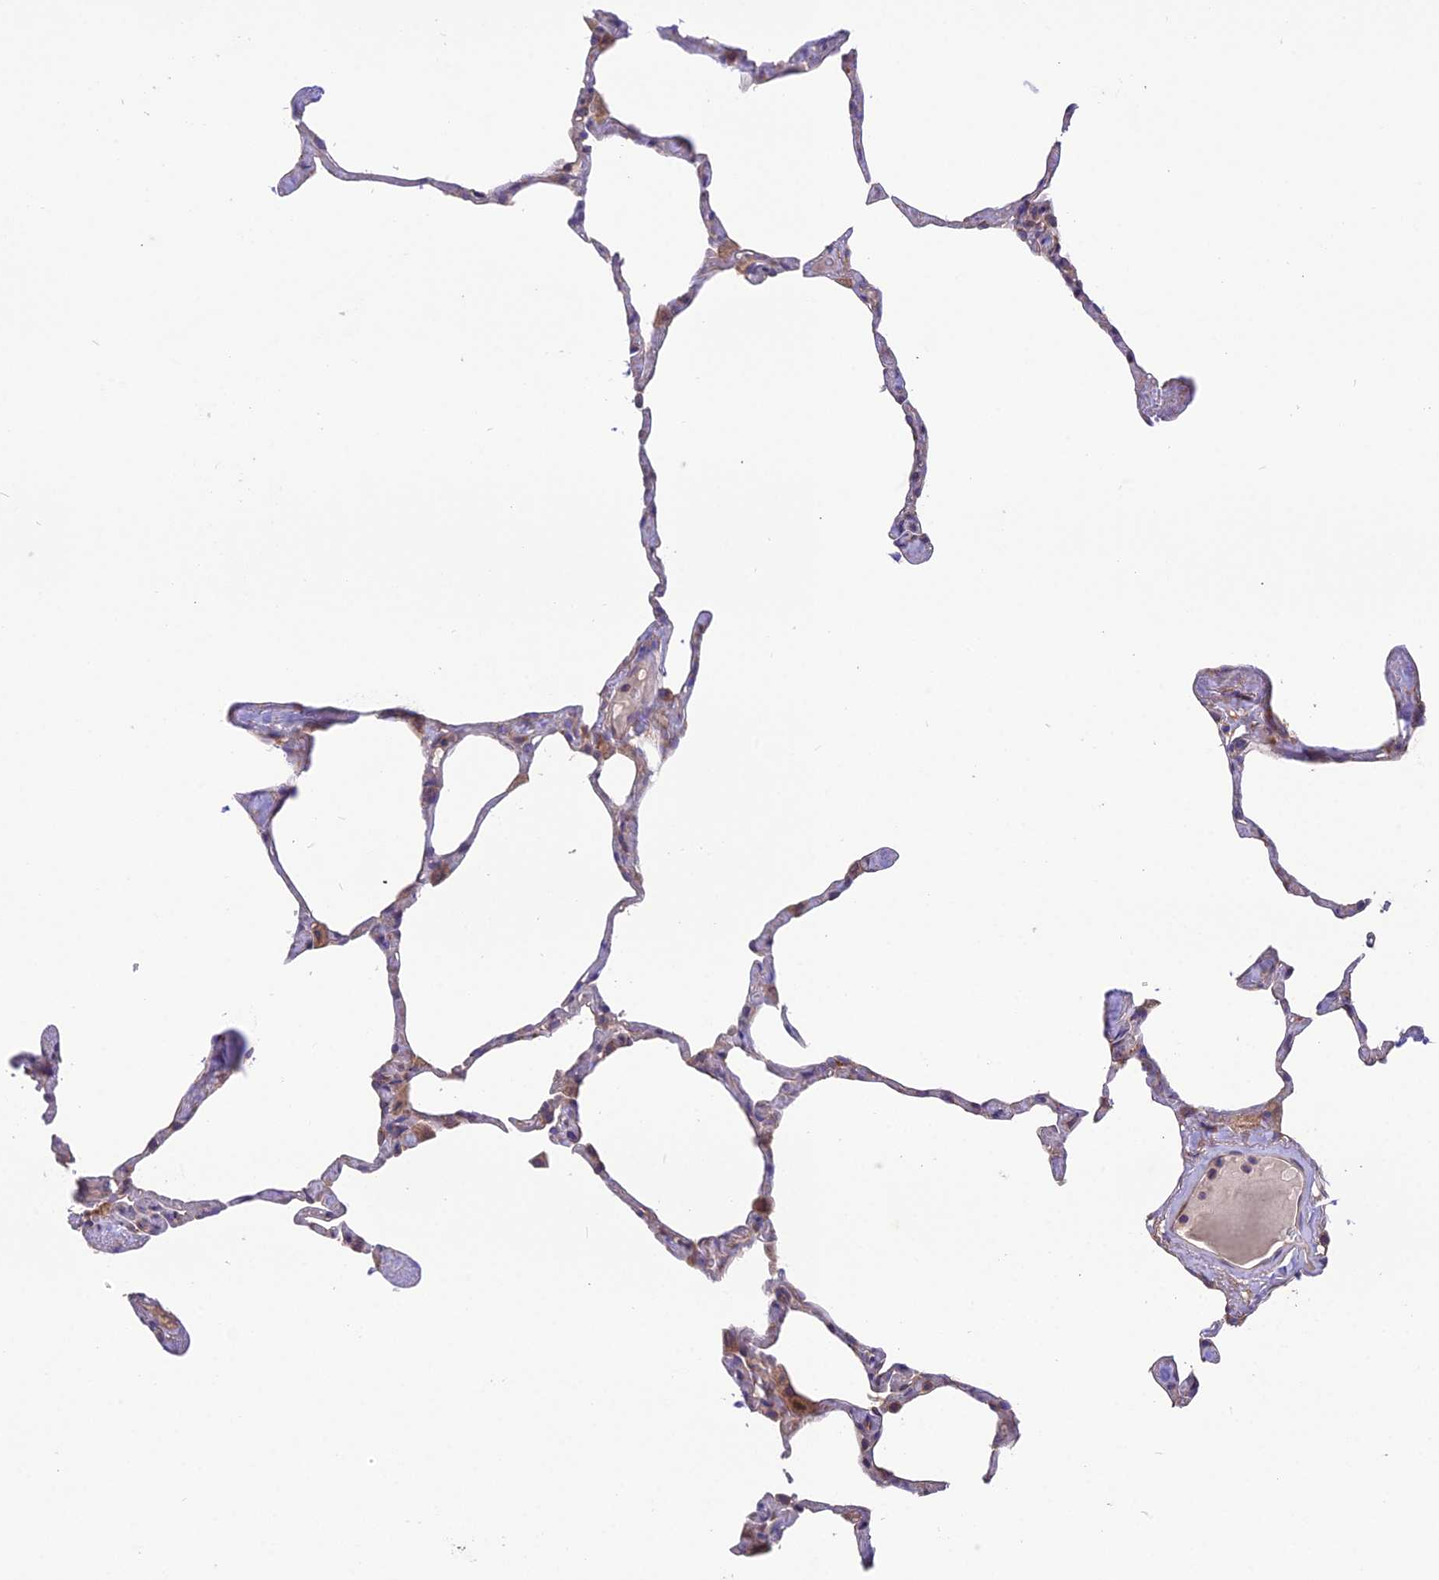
{"staining": {"intensity": "weak", "quantity": "25%-75%", "location": "cytoplasmic/membranous"}, "tissue": "lung", "cell_type": "Alveolar cells", "image_type": "normal", "snomed": [{"axis": "morphology", "description": "Normal tissue, NOS"}, {"axis": "topography", "description": "Lung"}], "caption": "This is a micrograph of immunohistochemistry (IHC) staining of normal lung, which shows weak positivity in the cytoplasmic/membranous of alveolar cells.", "gene": "BLOC1S4", "patient": {"sex": "male", "age": 65}}